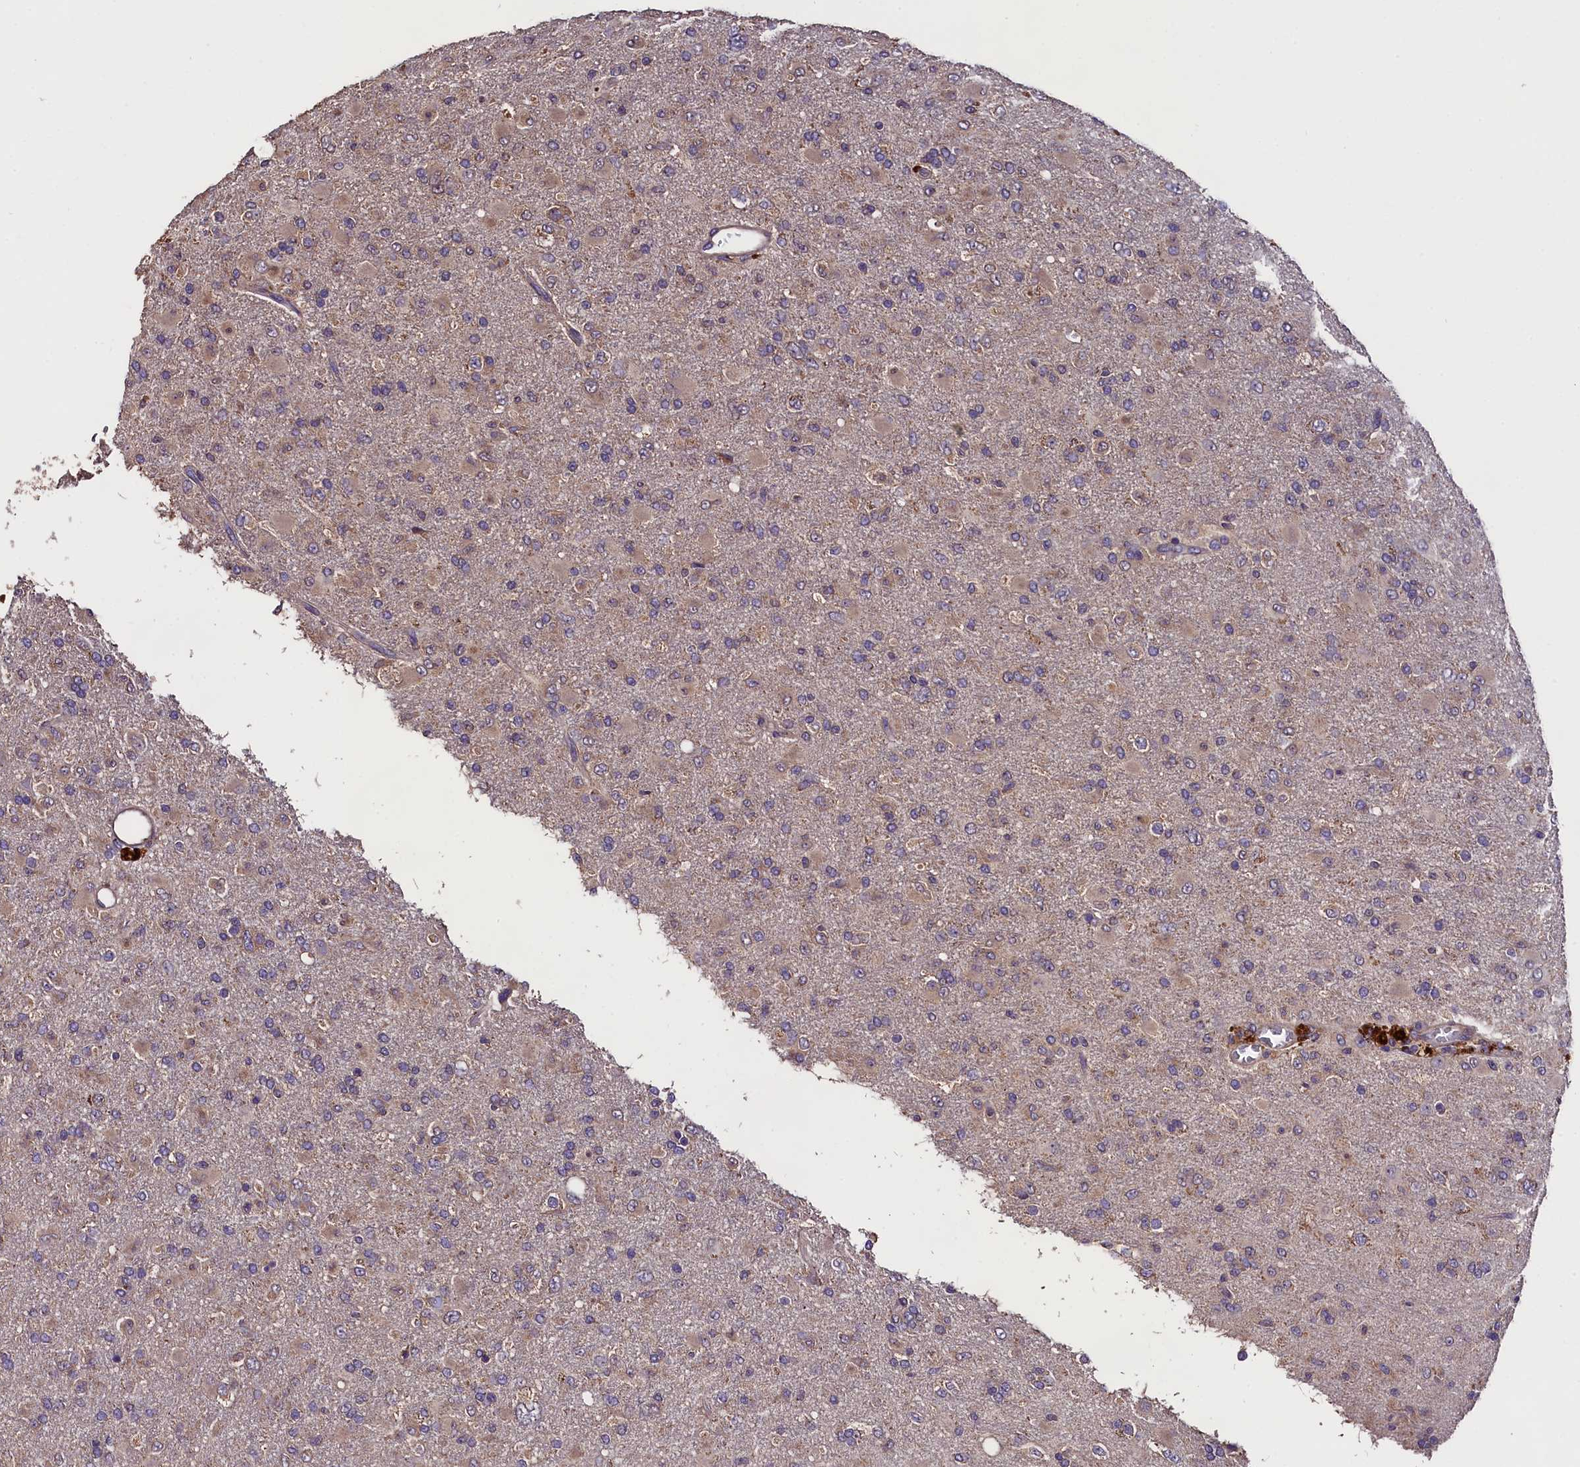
{"staining": {"intensity": "weak", "quantity": "25%-75%", "location": "cytoplasmic/membranous"}, "tissue": "glioma", "cell_type": "Tumor cells", "image_type": "cancer", "snomed": [{"axis": "morphology", "description": "Glioma, malignant, Low grade"}, {"axis": "topography", "description": "Brain"}], "caption": "Malignant low-grade glioma stained with a brown dye displays weak cytoplasmic/membranous positive positivity in about 25%-75% of tumor cells.", "gene": "ENKD1", "patient": {"sex": "male", "age": 65}}